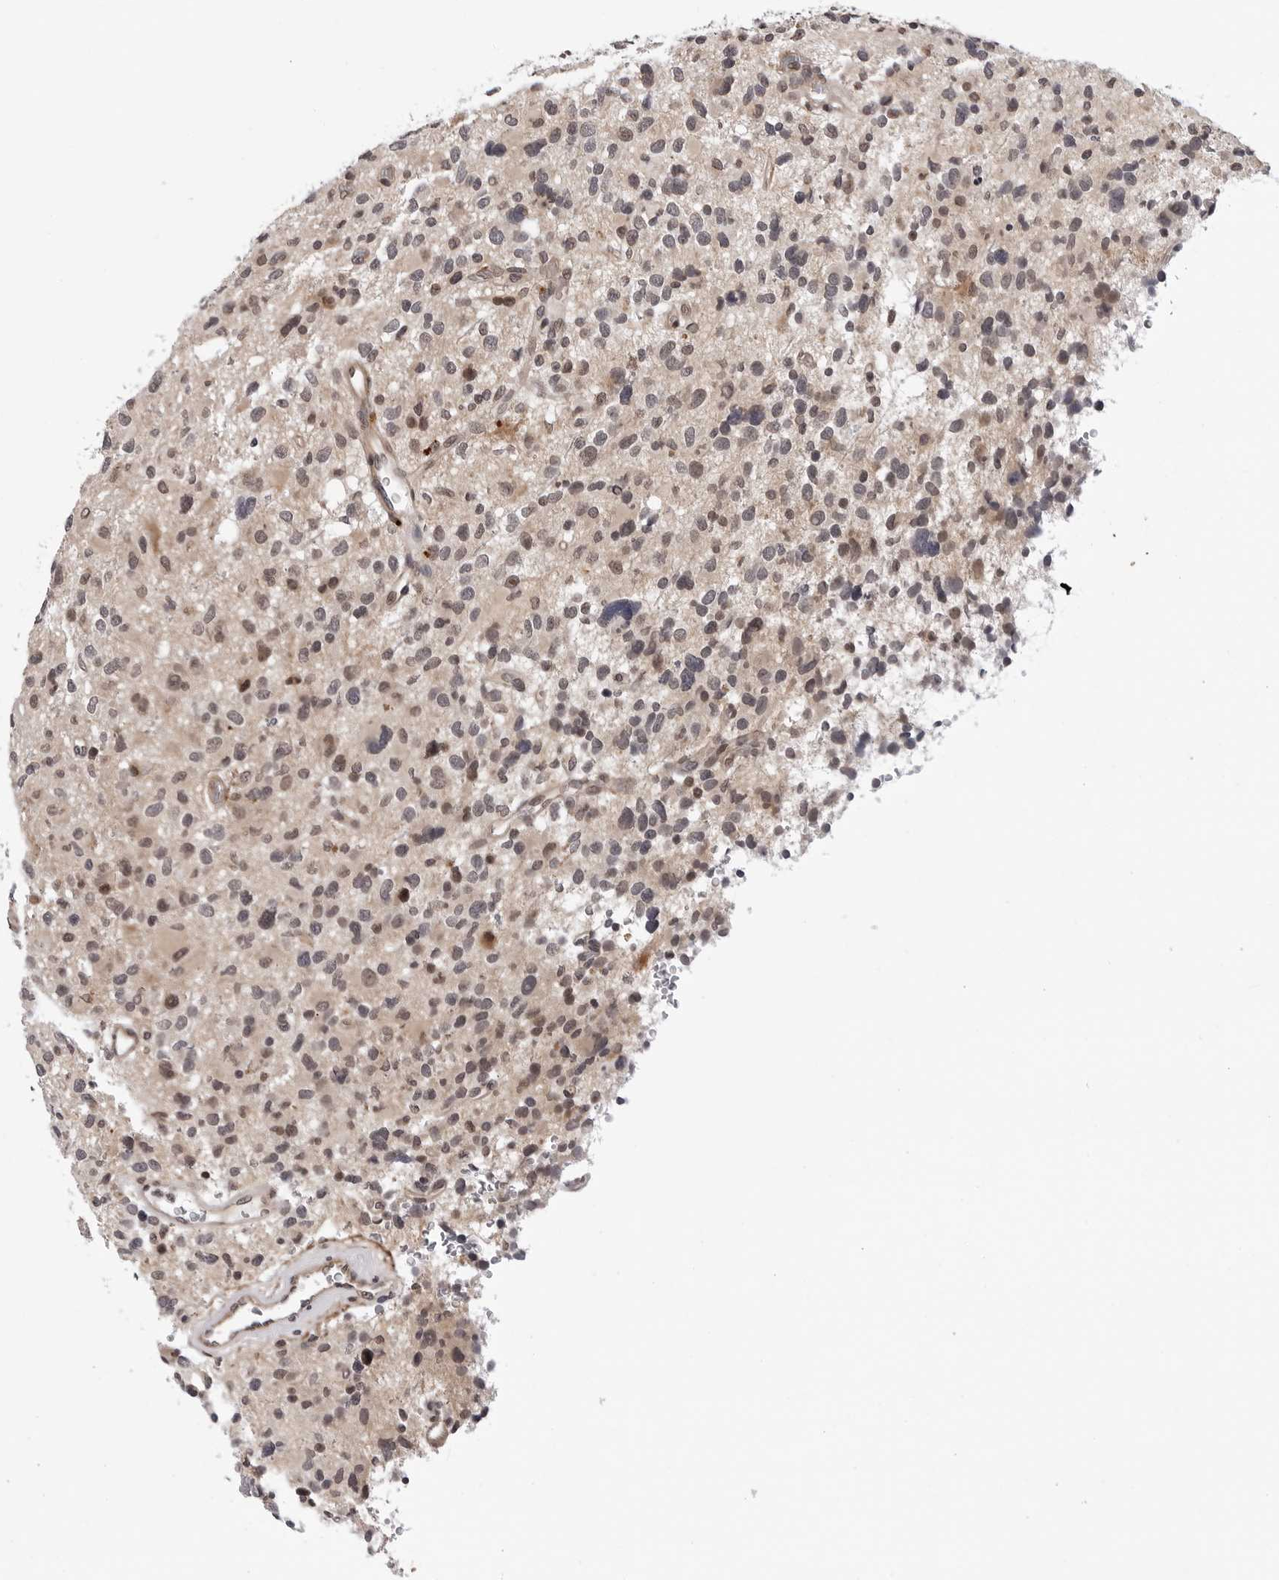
{"staining": {"intensity": "weak", "quantity": ">75%", "location": "cytoplasmic/membranous,nuclear"}, "tissue": "glioma", "cell_type": "Tumor cells", "image_type": "cancer", "snomed": [{"axis": "morphology", "description": "Glioma, malignant, High grade"}, {"axis": "topography", "description": "Brain"}], "caption": "Malignant glioma (high-grade) stained with DAB immunohistochemistry (IHC) reveals low levels of weak cytoplasmic/membranous and nuclear positivity in approximately >75% of tumor cells. (IHC, brightfield microscopy, high magnification).", "gene": "KIAA1614", "patient": {"sex": "male", "age": 48}}